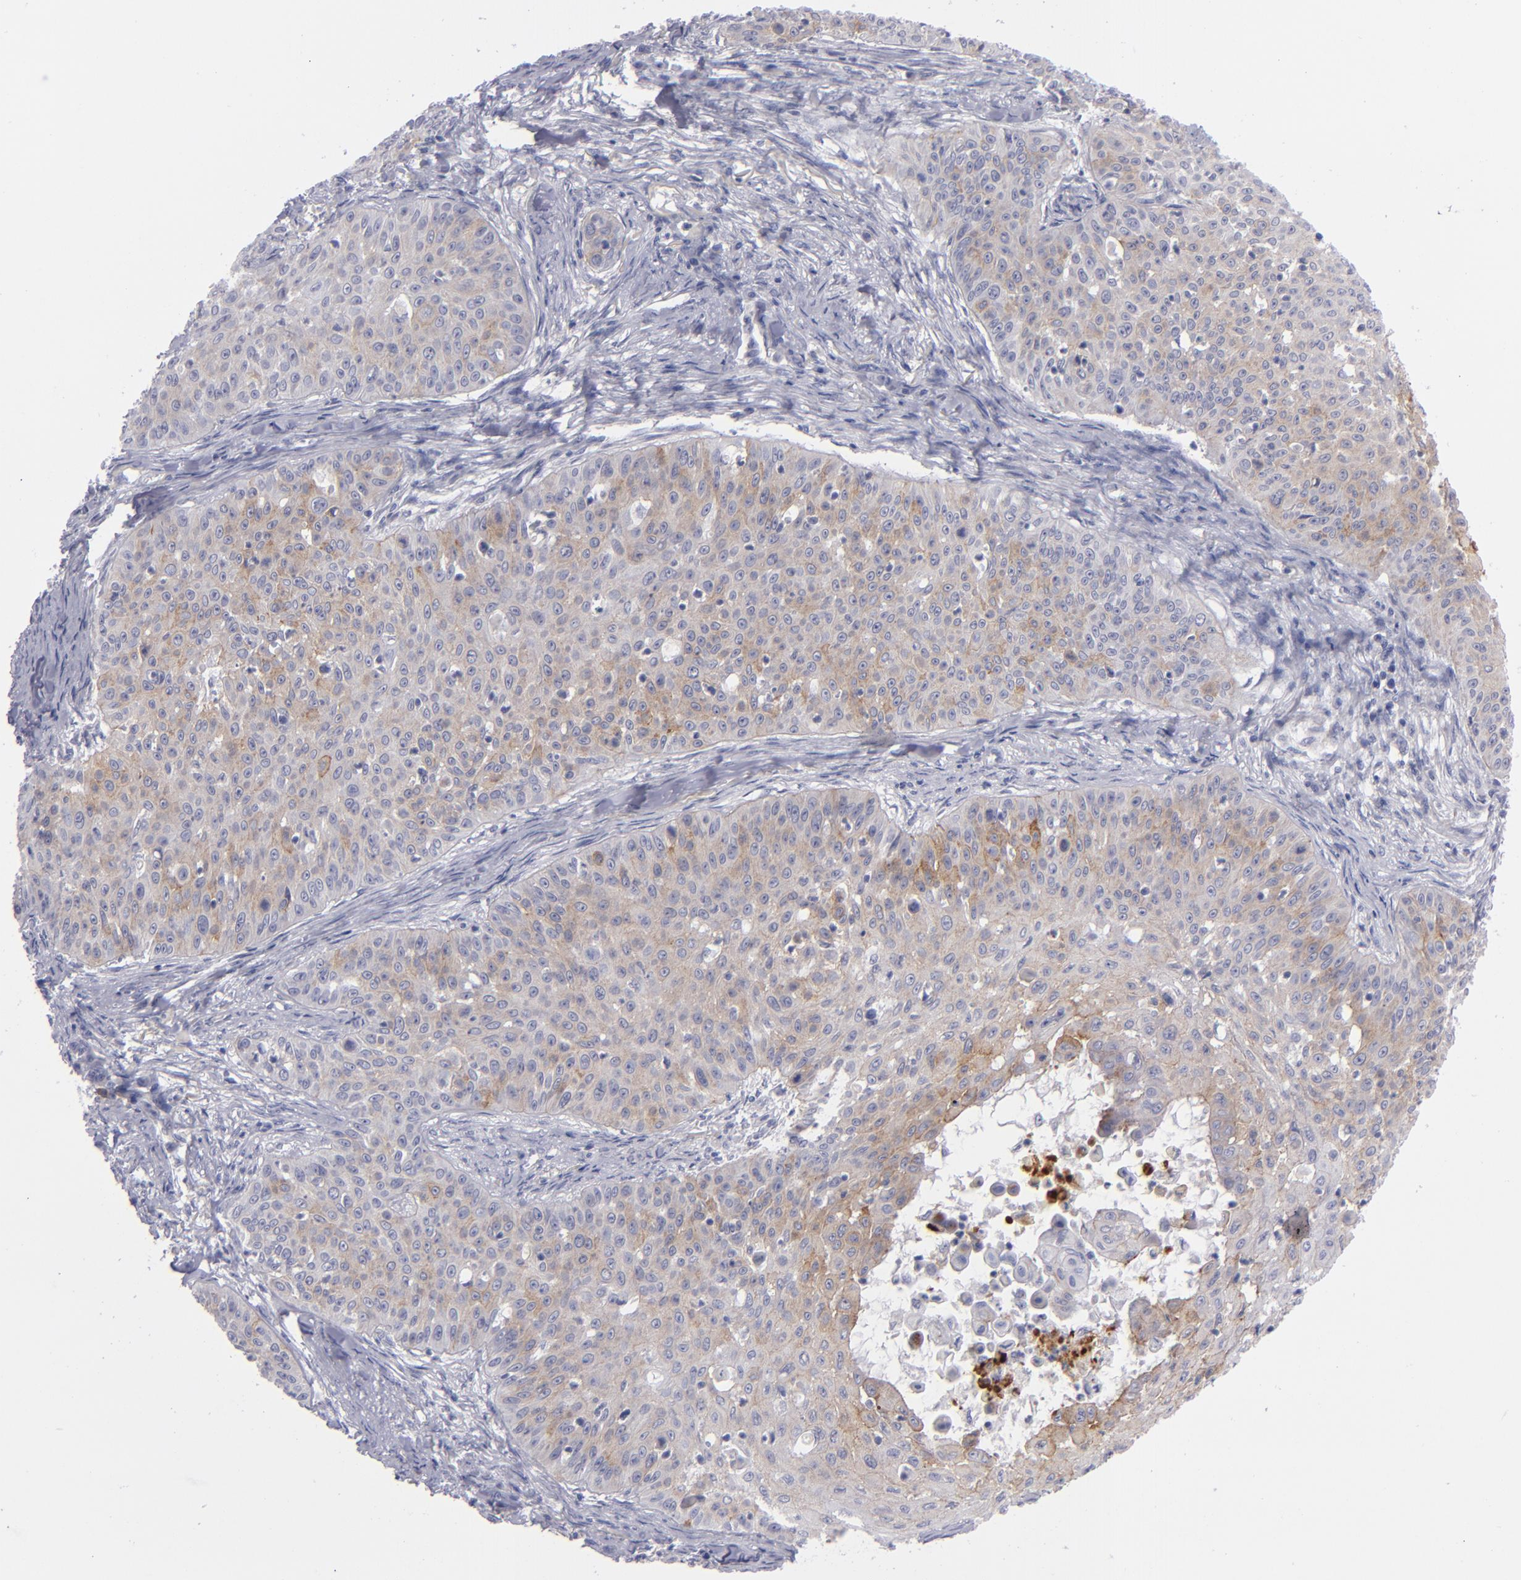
{"staining": {"intensity": "weak", "quantity": ">75%", "location": "cytoplasmic/membranous"}, "tissue": "skin cancer", "cell_type": "Tumor cells", "image_type": "cancer", "snomed": [{"axis": "morphology", "description": "Squamous cell carcinoma, NOS"}, {"axis": "topography", "description": "Skin"}], "caption": "IHC photomicrograph of neoplastic tissue: human squamous cell carcinoma (skin) stained using immunohistochemistry (IHC) demonstrates low levels of weak protein expression localized specifically in the cytoplasmic/membranous of tumor cells, appearing as a cytoplasmic/membranous brown color.", "gene": "ITGB4", "patient": {"sex": "male", "age": 82}}